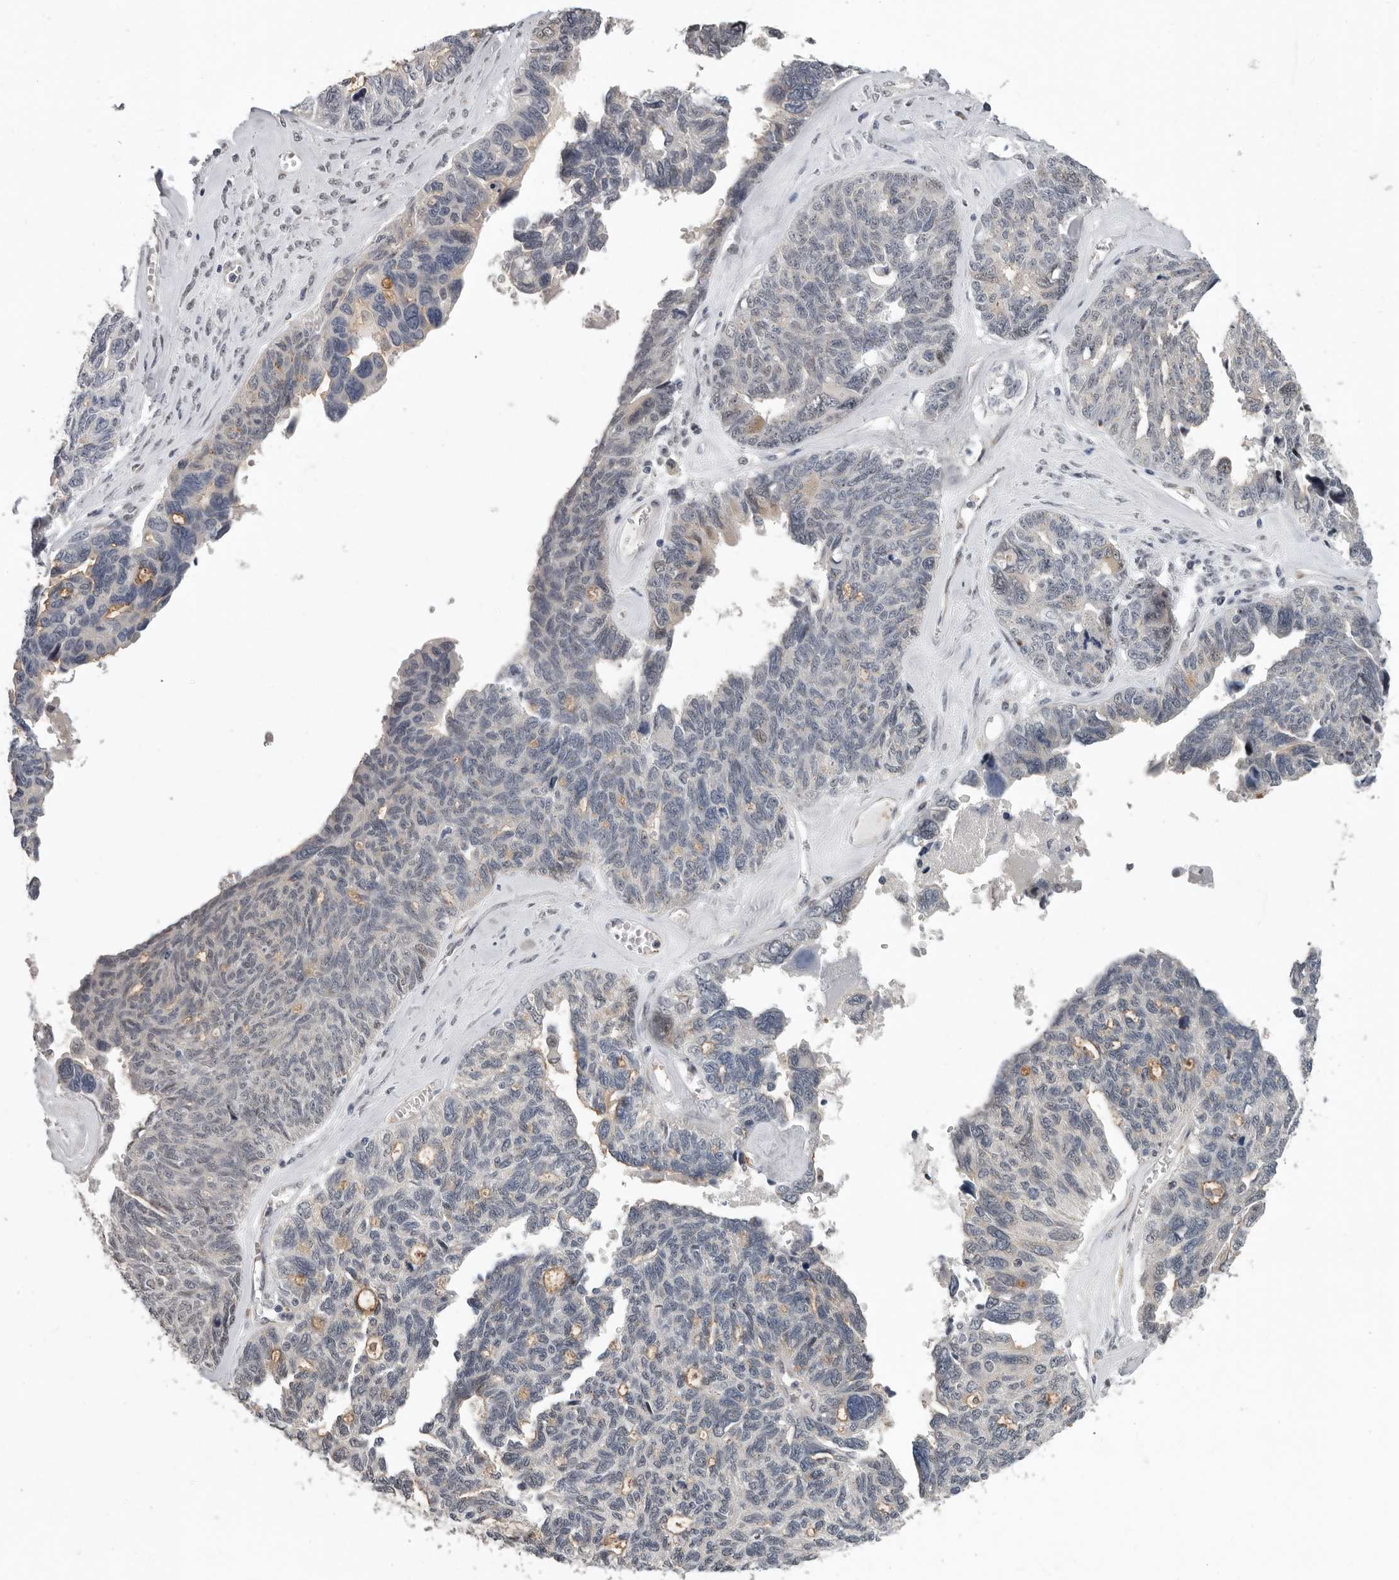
{"staining": {"intensity": "weak", "quantity": "<25%", "location": "cytoplasmic/membranous"}, "tissue": "ovarian cancer", "cell_type": "Tumor cells", "image_type": "cancer", "snomed": [{"axis": "morphology", "description": "Cystadenocarcinoma, serous, NOS"}, {"axis": "topography", "description": "Ovary"}], "caption": "Immunohistochemistry (IHC) of human serous cystadenocarcinoma (ovarian) reveals no expression in tumor cells.", "gene": "RALGPS2", "patient": {"sex": "female", "age": 79}}